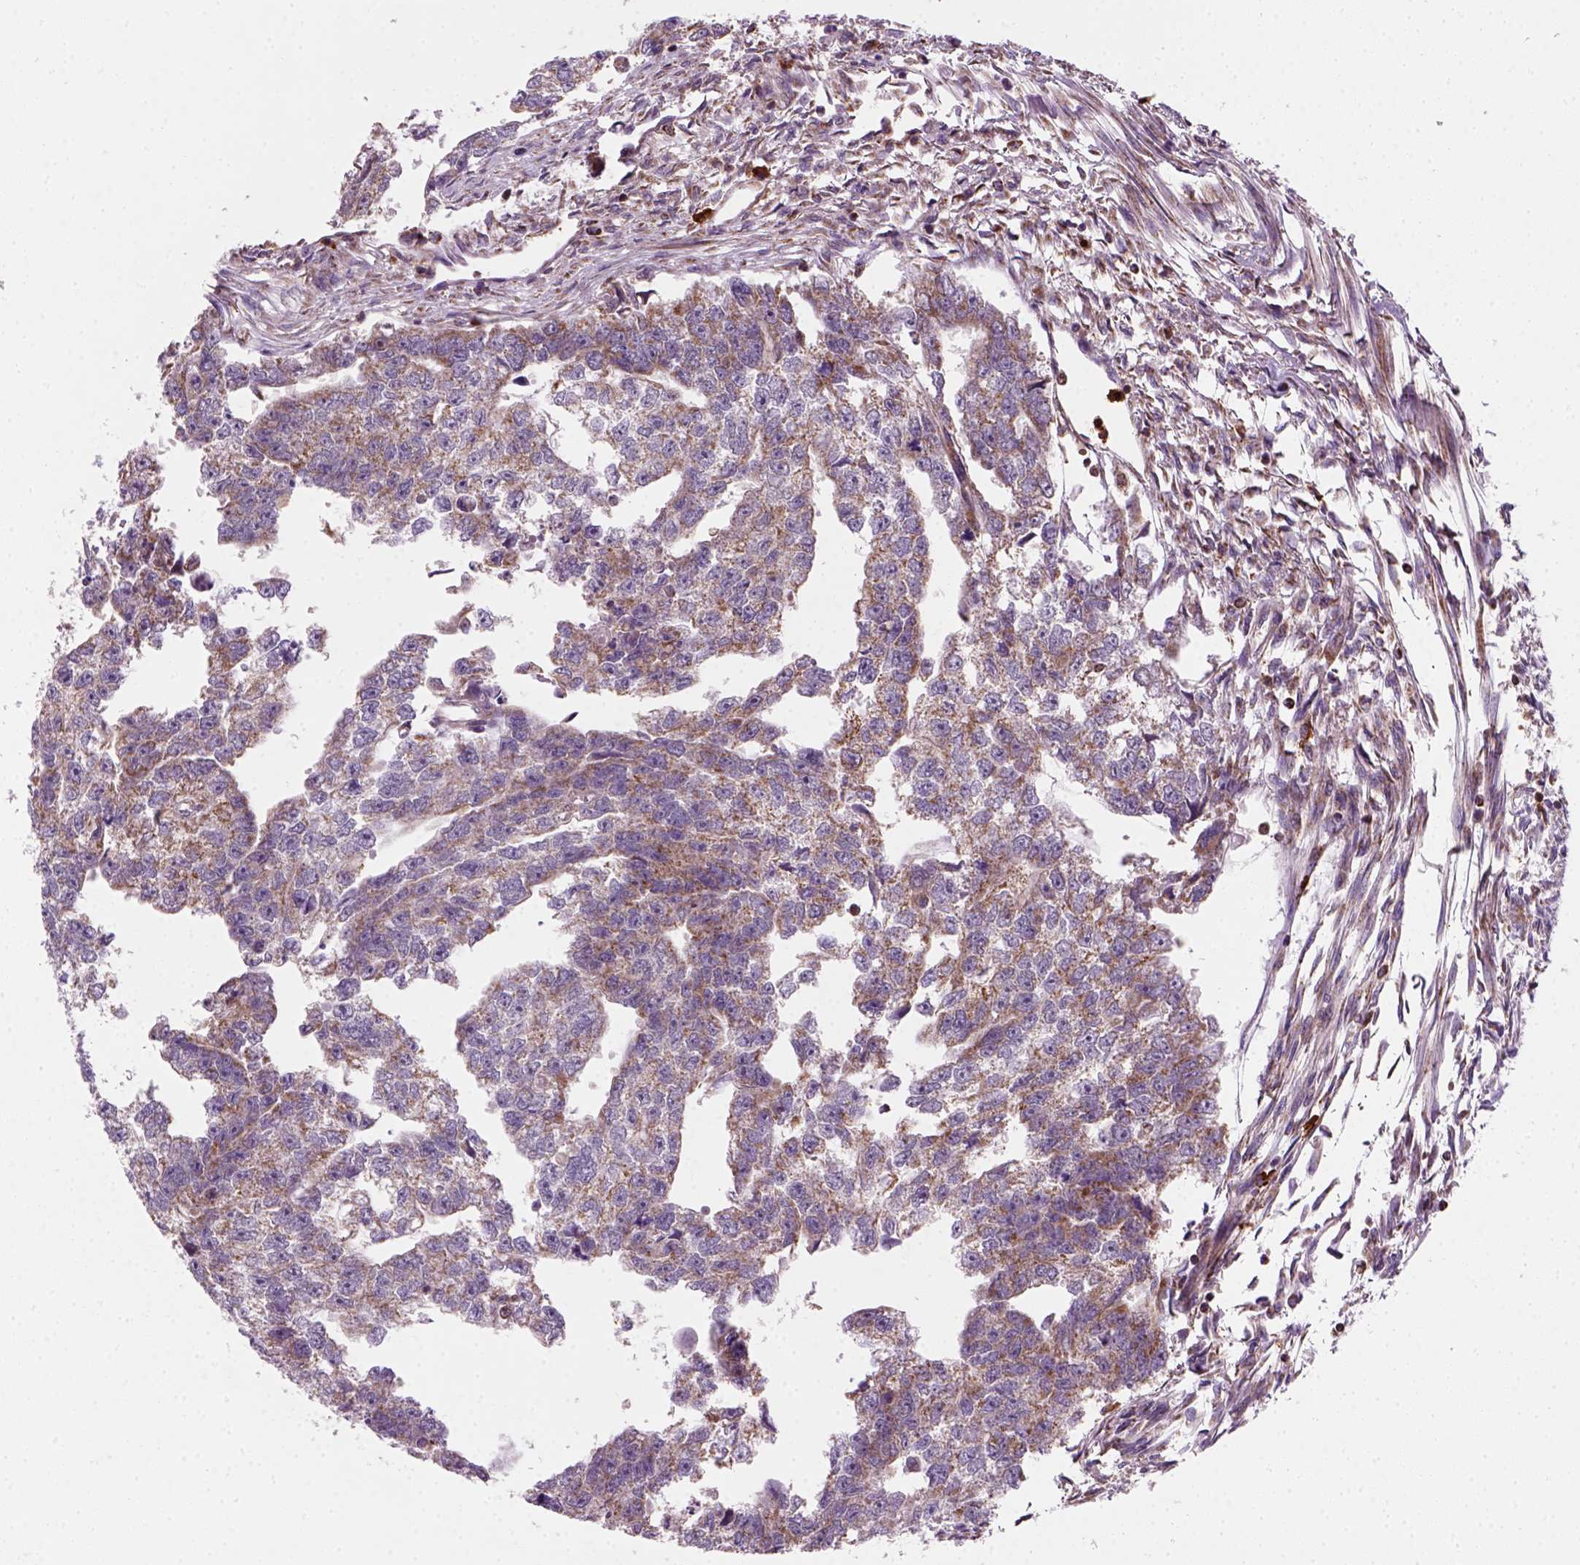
{"staining": {"intensity": "moderate", "quantity": ">75%", "location": "cytoplasmic/membranous"}, "tissue": "testis cancer", "cell_type": "Tumor cells", "image_type": "cancer", "snomed": [{"axis": "morphology", "description": "Carcinoma, Embryonal, NOS"}, {"axis": "morphology", "description": "Teratoma, malignant, NOS"}, {"axis": "topography", "description": "Testis"}], "caption": "A micrograph of human embryonal carcinoma (testis) stained for a protein demonstrates moderate cytoplasmic/membranous brown staining in tumor cells.", "gene": "NUDT16L1", "patient": {"sex": "male", "age": 44}}